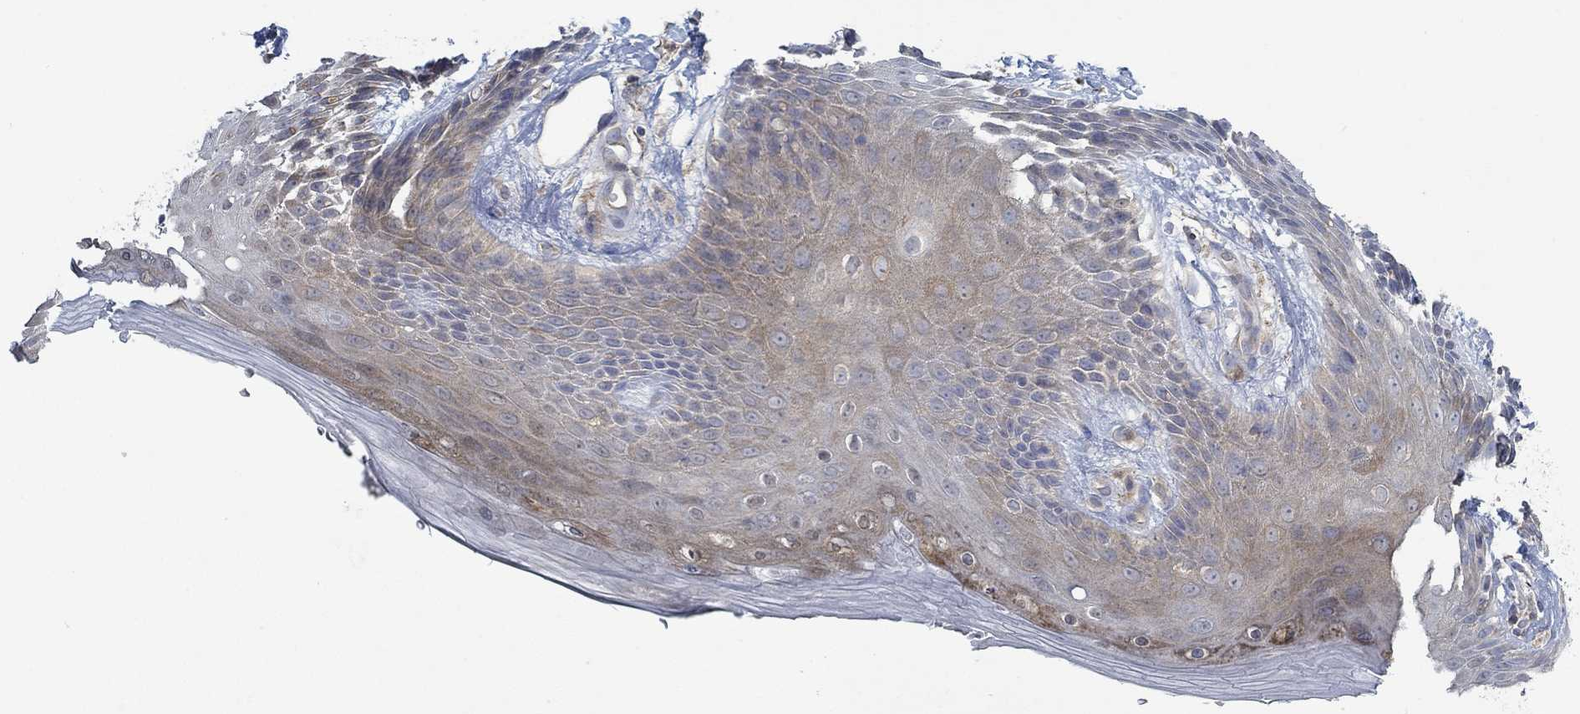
{"staining": {"intensity": "weak", "quantity": "25%-75%", "location": "cytoplasmic/membranous"}, "tissue": "skin", "cell_type": "Epidermal cells", "image_type": "normal", "snomed": [{"axis": "morphology", "description": "Normal tissue, NOS"}, {"axis": "topography", "description": "Anal"}], "caption": "Immunohistochemical staining of benign skin reveals low levels of weak cytoplasmic/membranous staining in about 25%-75% of epidermal cells.", "gene": "MTHFR", "patient": {"sex": "male", "age": 36}}